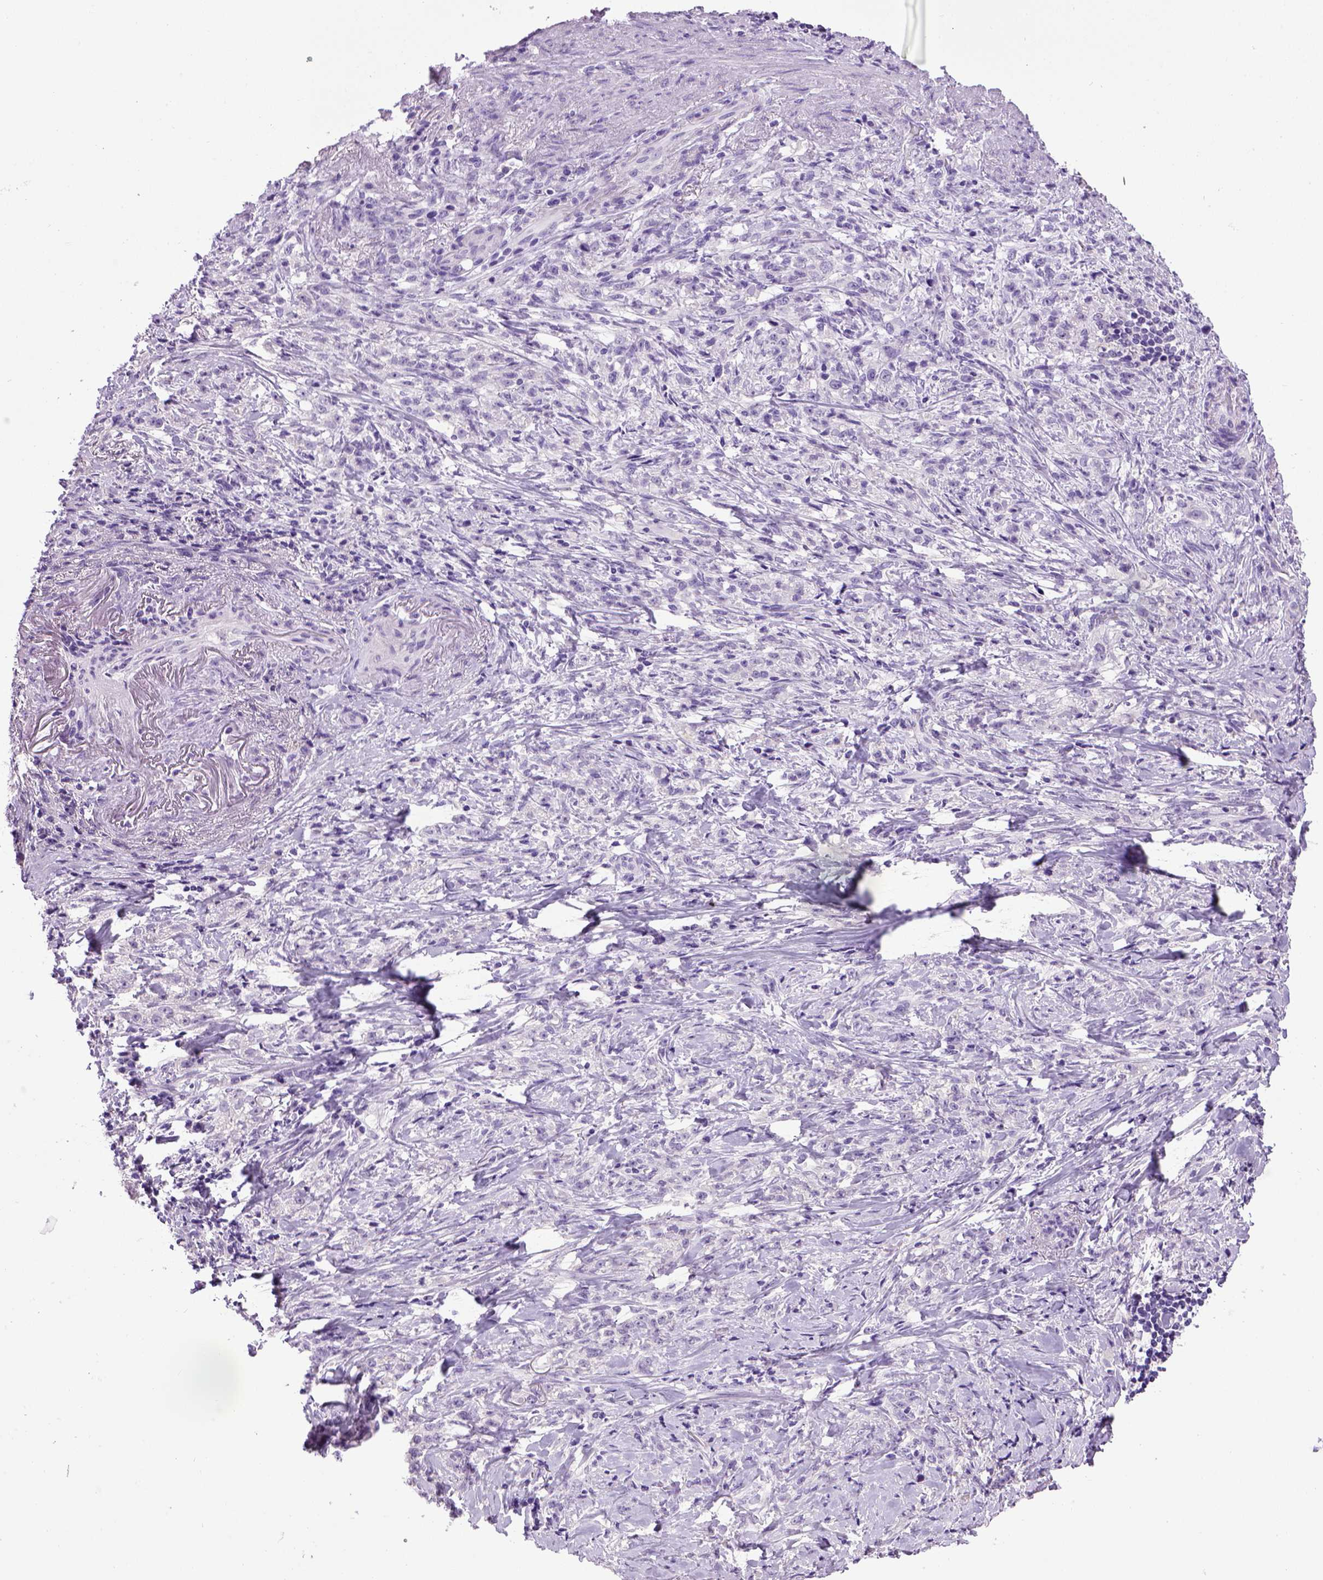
{"staining": {"intensity": "negative", "quantity": "none", "location": "none"}, "tissue": "stomach cancer", "cell_type": "Tumor cells", "image_type": "cancer", "snomed": [{"axis": "morphology", "description": "Adenocarcinoma, NOS"}, {"axis": "topography", "description": "Stomach, lower"}], "caption": "There is no significant staining in tumor cells of stomach cancer.", "gene": "CDH1", "patient": {"sex": "male", "age": 88}}